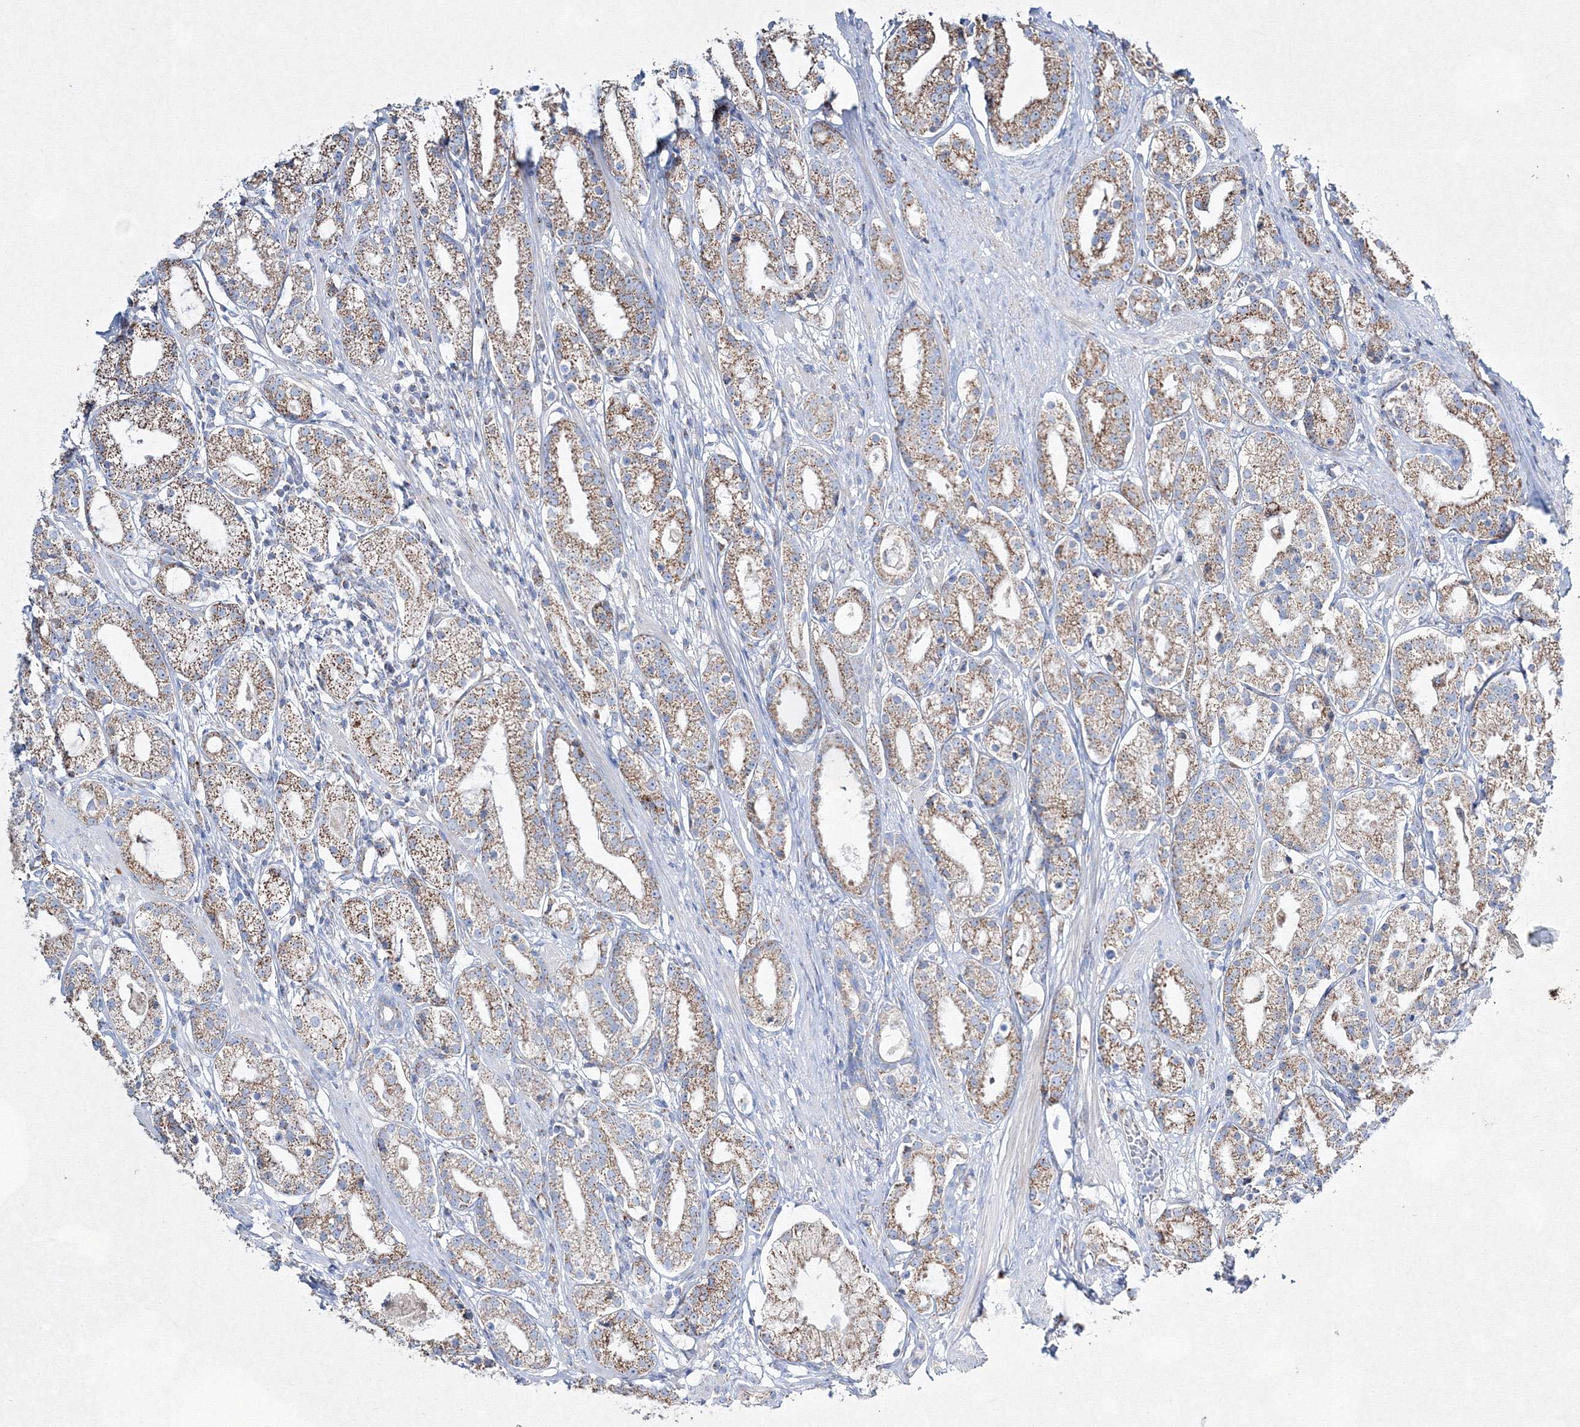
{"staining": {"intensity": "moderate", "quantity": ">75%", "location": "cytoplasmic/membranous"}, "tissue": "prostate cancer", "cell_type": "Tumor cells", "image_type": "cancer", "snomed": [{"axis": "morphology", "description": "Adenocarcinoma, High grade"}, {"axis": "topography", "description": "Prostate"}], "caption": "A brown stain labels moderate cytoplasmic/membranous staining of a protein in adenocarcinoma (high-grade) (prostate) tumor cells. (Brightfield microscopy of DAB IHC at high magnification).", "gene": "IGSF9", "patient": {"sex": "male", "age": 69}}